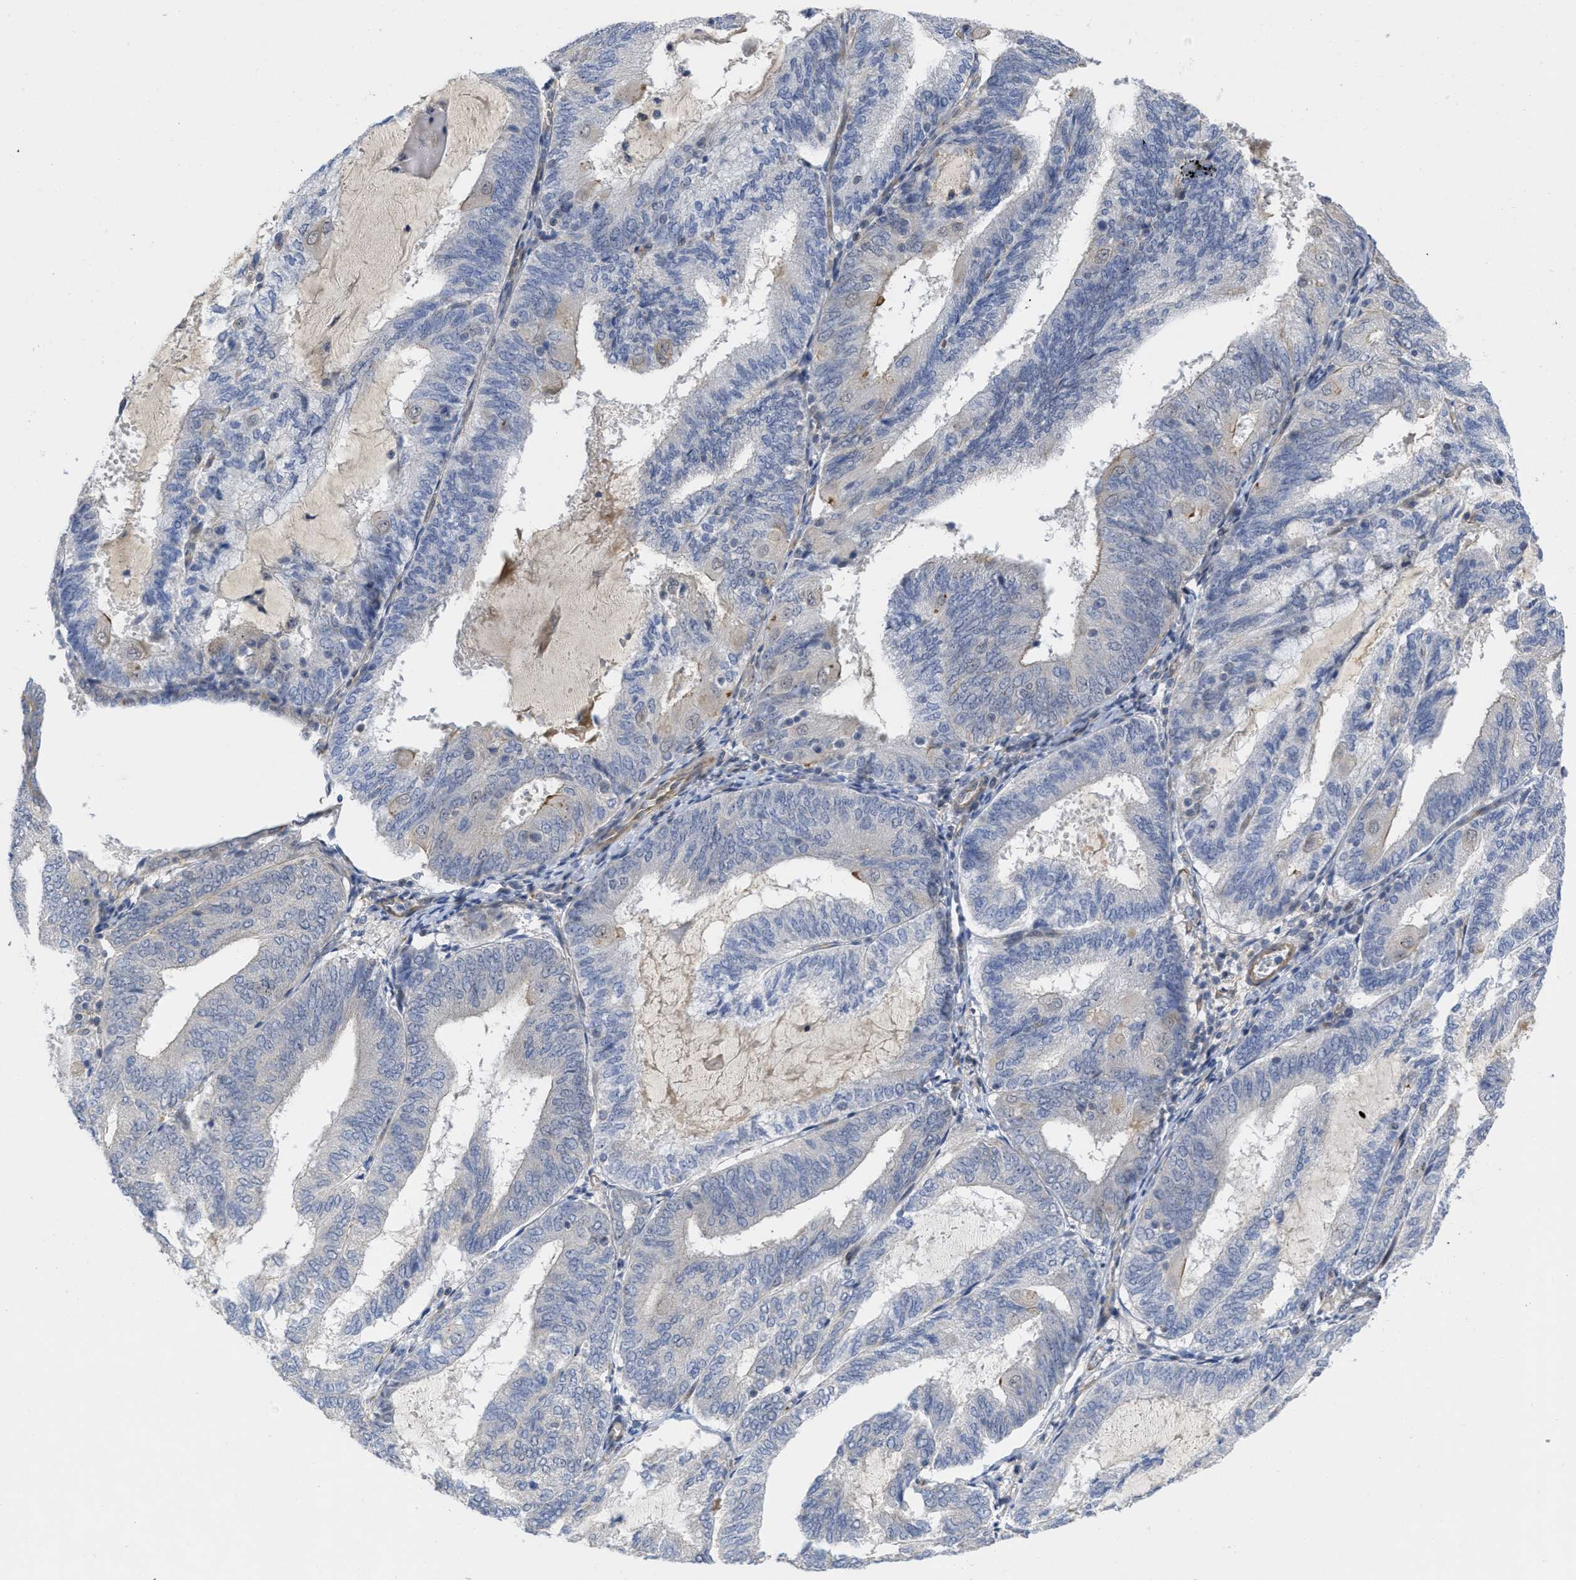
{"staining": {"intensity": "negative", "quantity": "none", "location": "none"}, "tissue": "endometrial cancer", "cell_type": "Tumor cells", "image_type": "cancer", "snomed": [{"axis": "morphology", "description": "Adenocarcinoma, NOS"}, {"axis": "topography", "description": "Endometrium"}], "caption": "Endometrial cancer was stained to show a protein in brown. There is no significant positivity in tumor cells.", "gene": "ARHGEF26", "patient": {"sex": "female", "age": 81}}